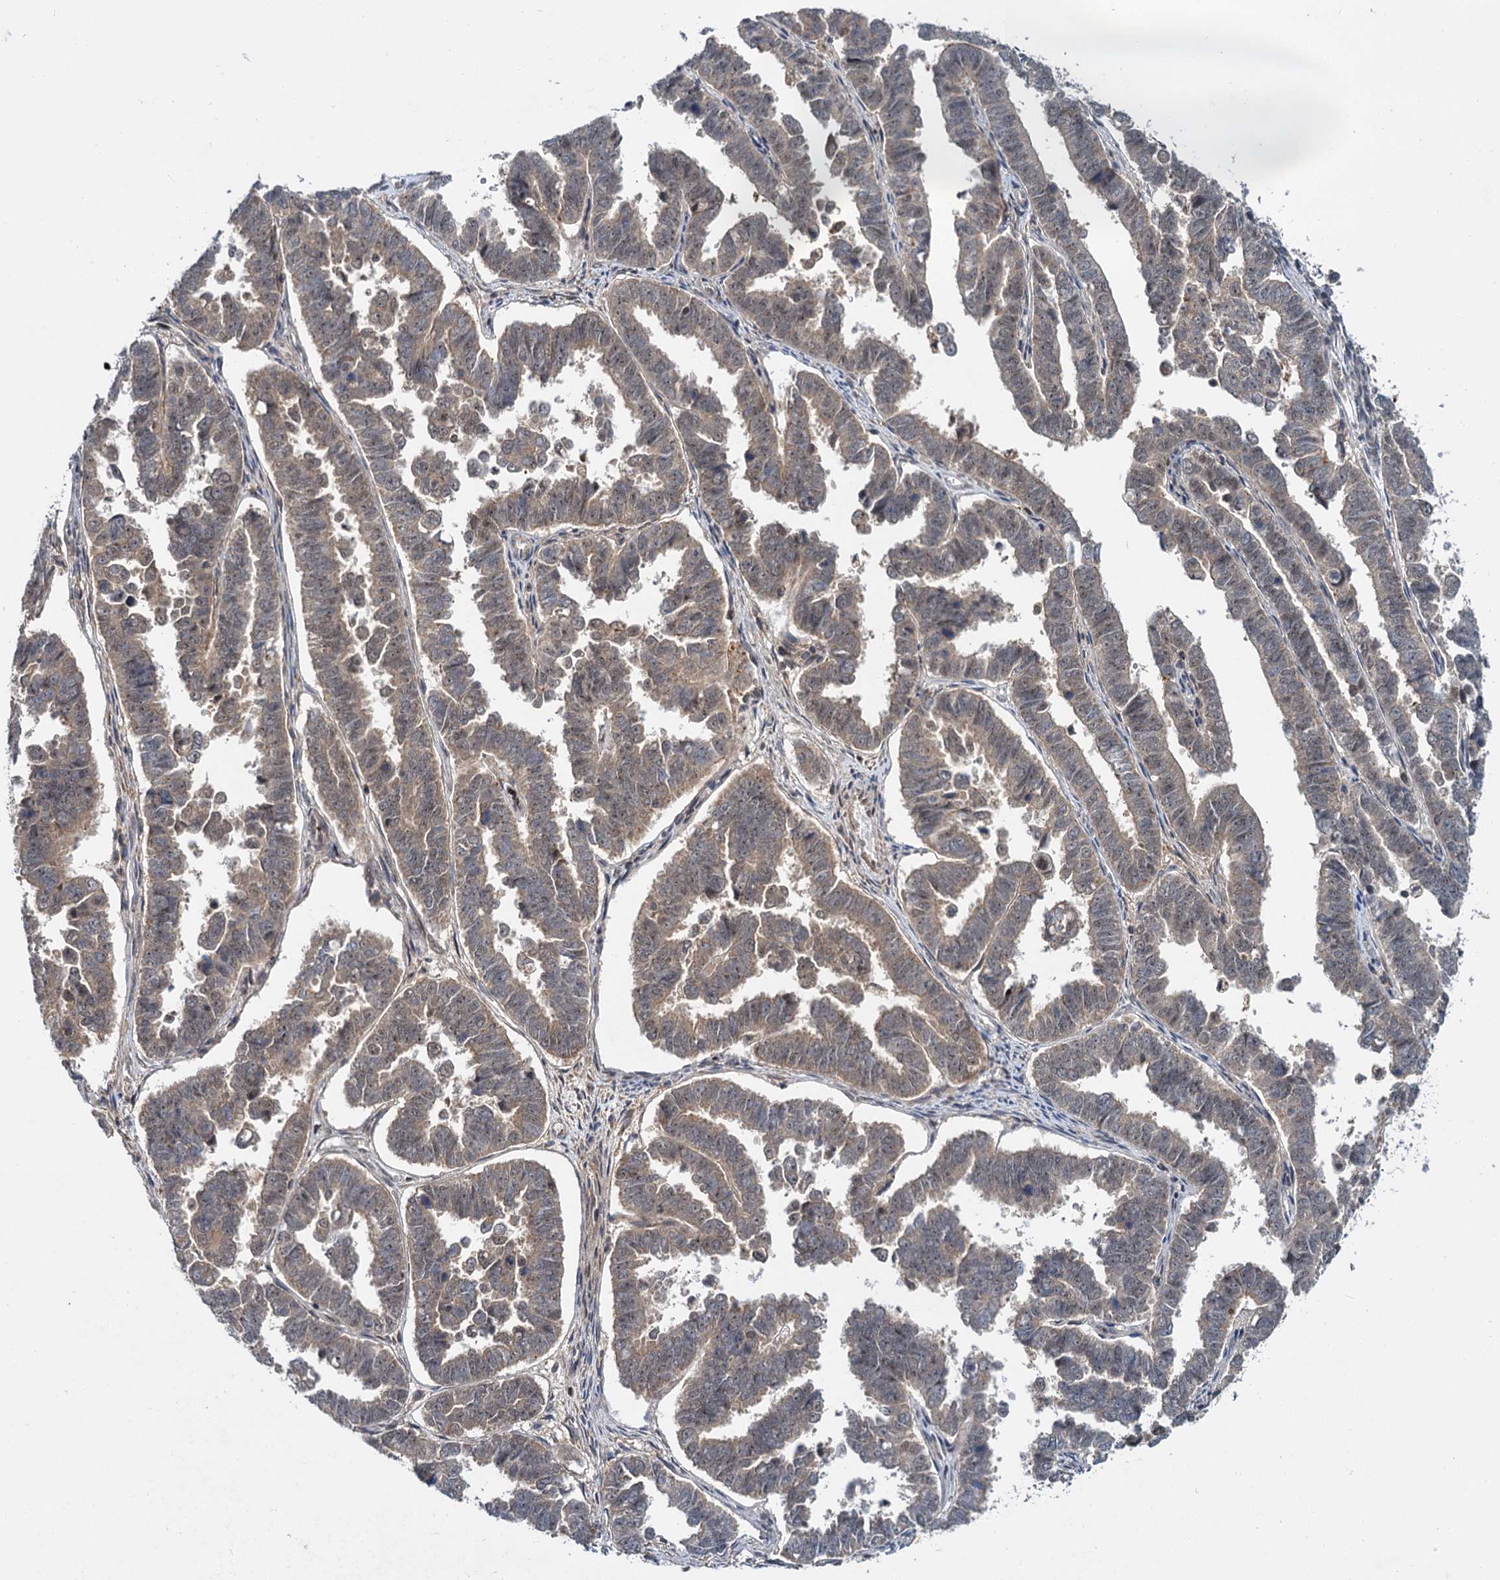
{"staining": {"intensity": "weak", "quantity": "25%-75%", "location": "cytoplasmic/membranous,nuclear"}, "tissue": "endometrial cancer", "cell_type": "Tumor cells", "image_type": "cancer", "snomed": [{"axis": "morphology", "description": "Adenocarcinoma, NOS"}, {"axis": "topography", "description": "Endometrium"}], "caption": "Human adenocarcinoma (endometrial) stained with a protein marker reveals weak staining in tumor cells.", "gene": "MBD6", "patient": {"sex": "female", "age": 75}}